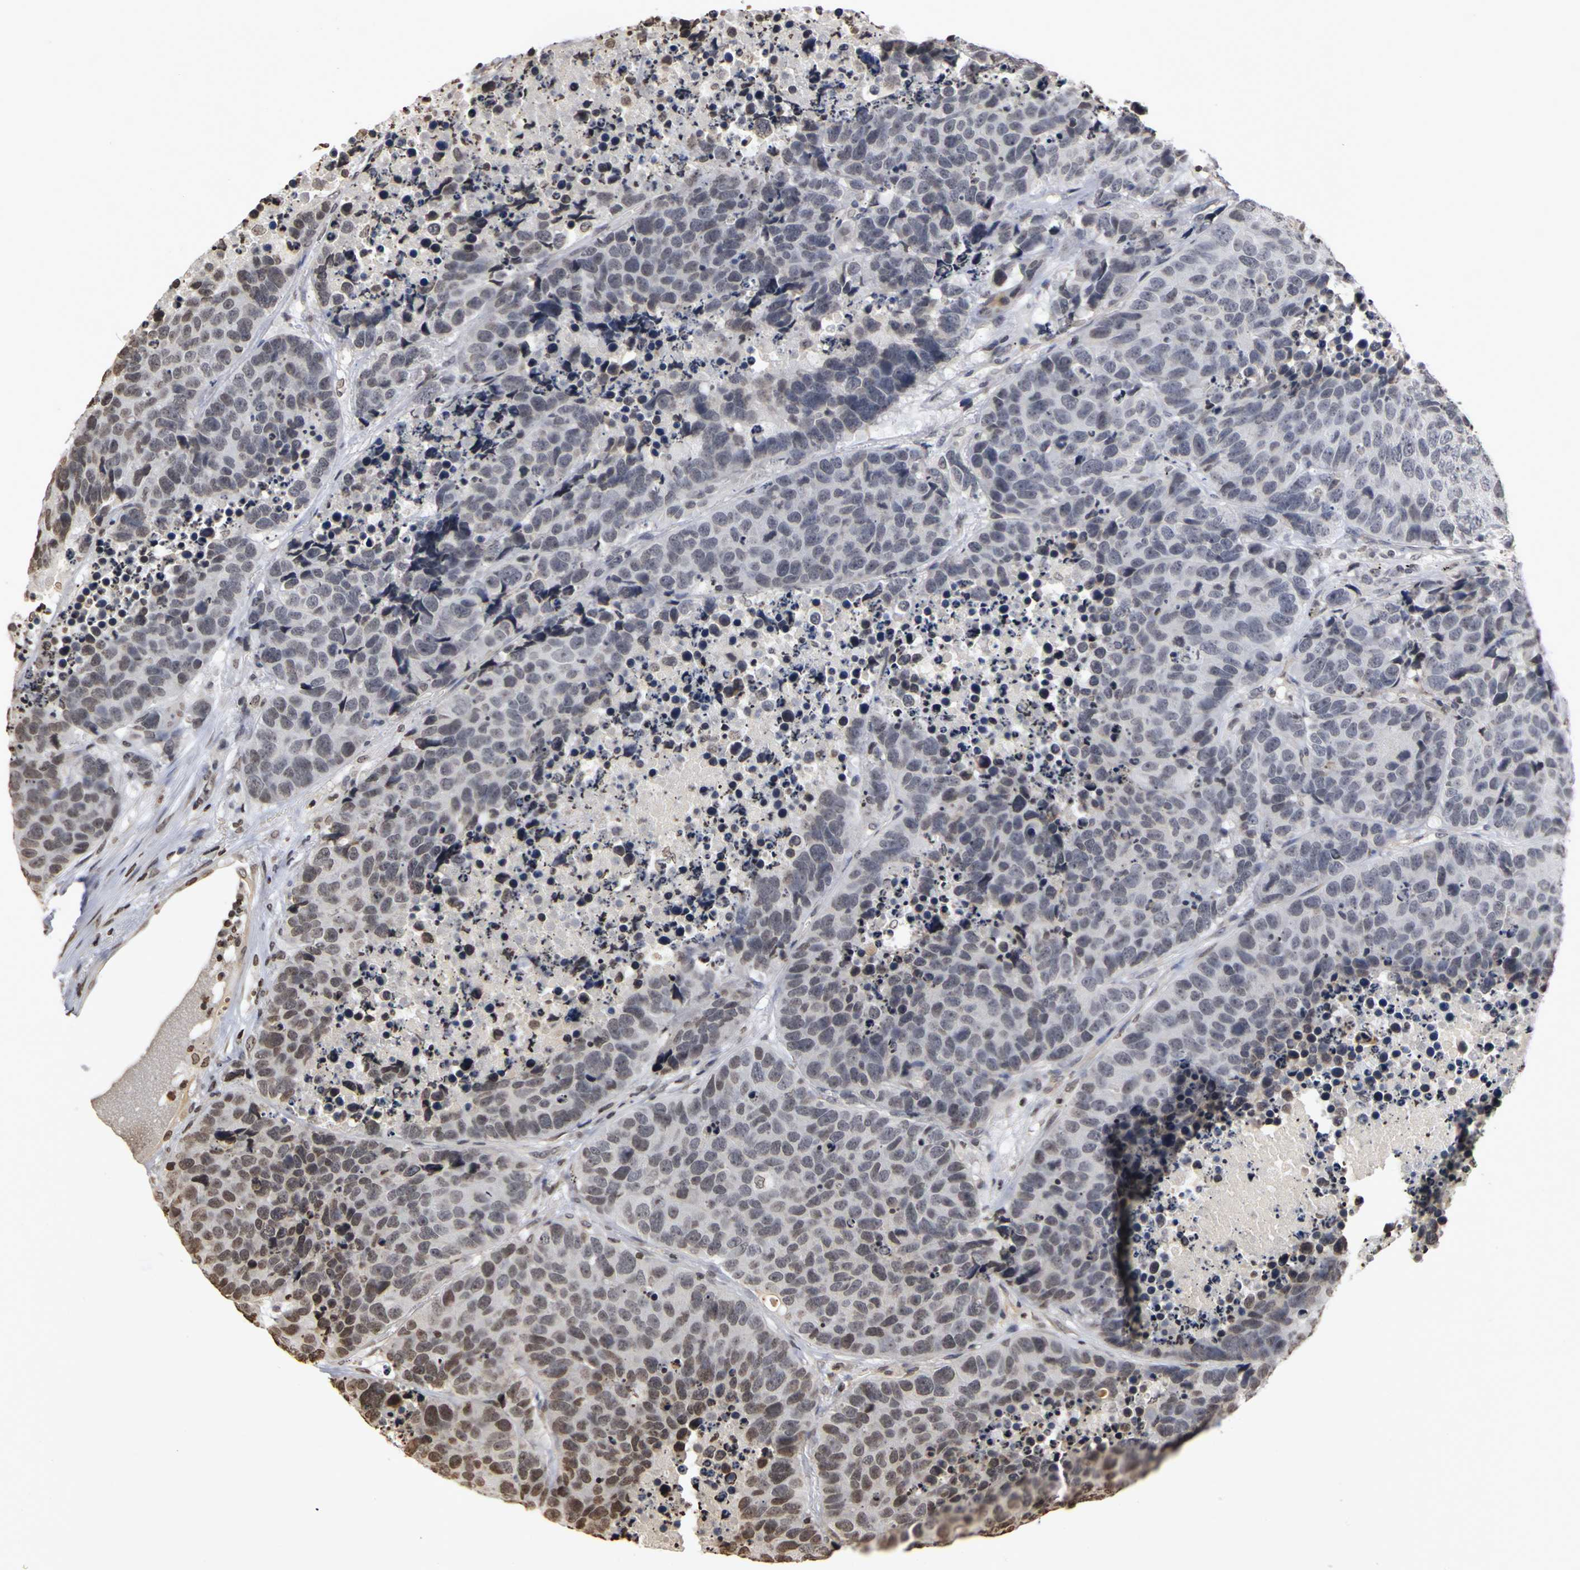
{"staining": {"intensity": "weak", "quantity": "25%-75%", "location": "nuclear"}, "tissue": "carcinoid", "cell_type": "Tumor cells", "image_type": "cancer", "snomed": [{"axis": "morphology", "description": "Carcinoid, malignant, NOS"}, {"axis": "topography", "description": "Lung"}], "caption": "A micrograph showing weak nuclear positivity in about 25%-75% of tumor cells in carcinoid, as visualized by brown immunohistochemical staining.", "gene": "ERCC2", "patient": {"sex": "male", "age": 60}}